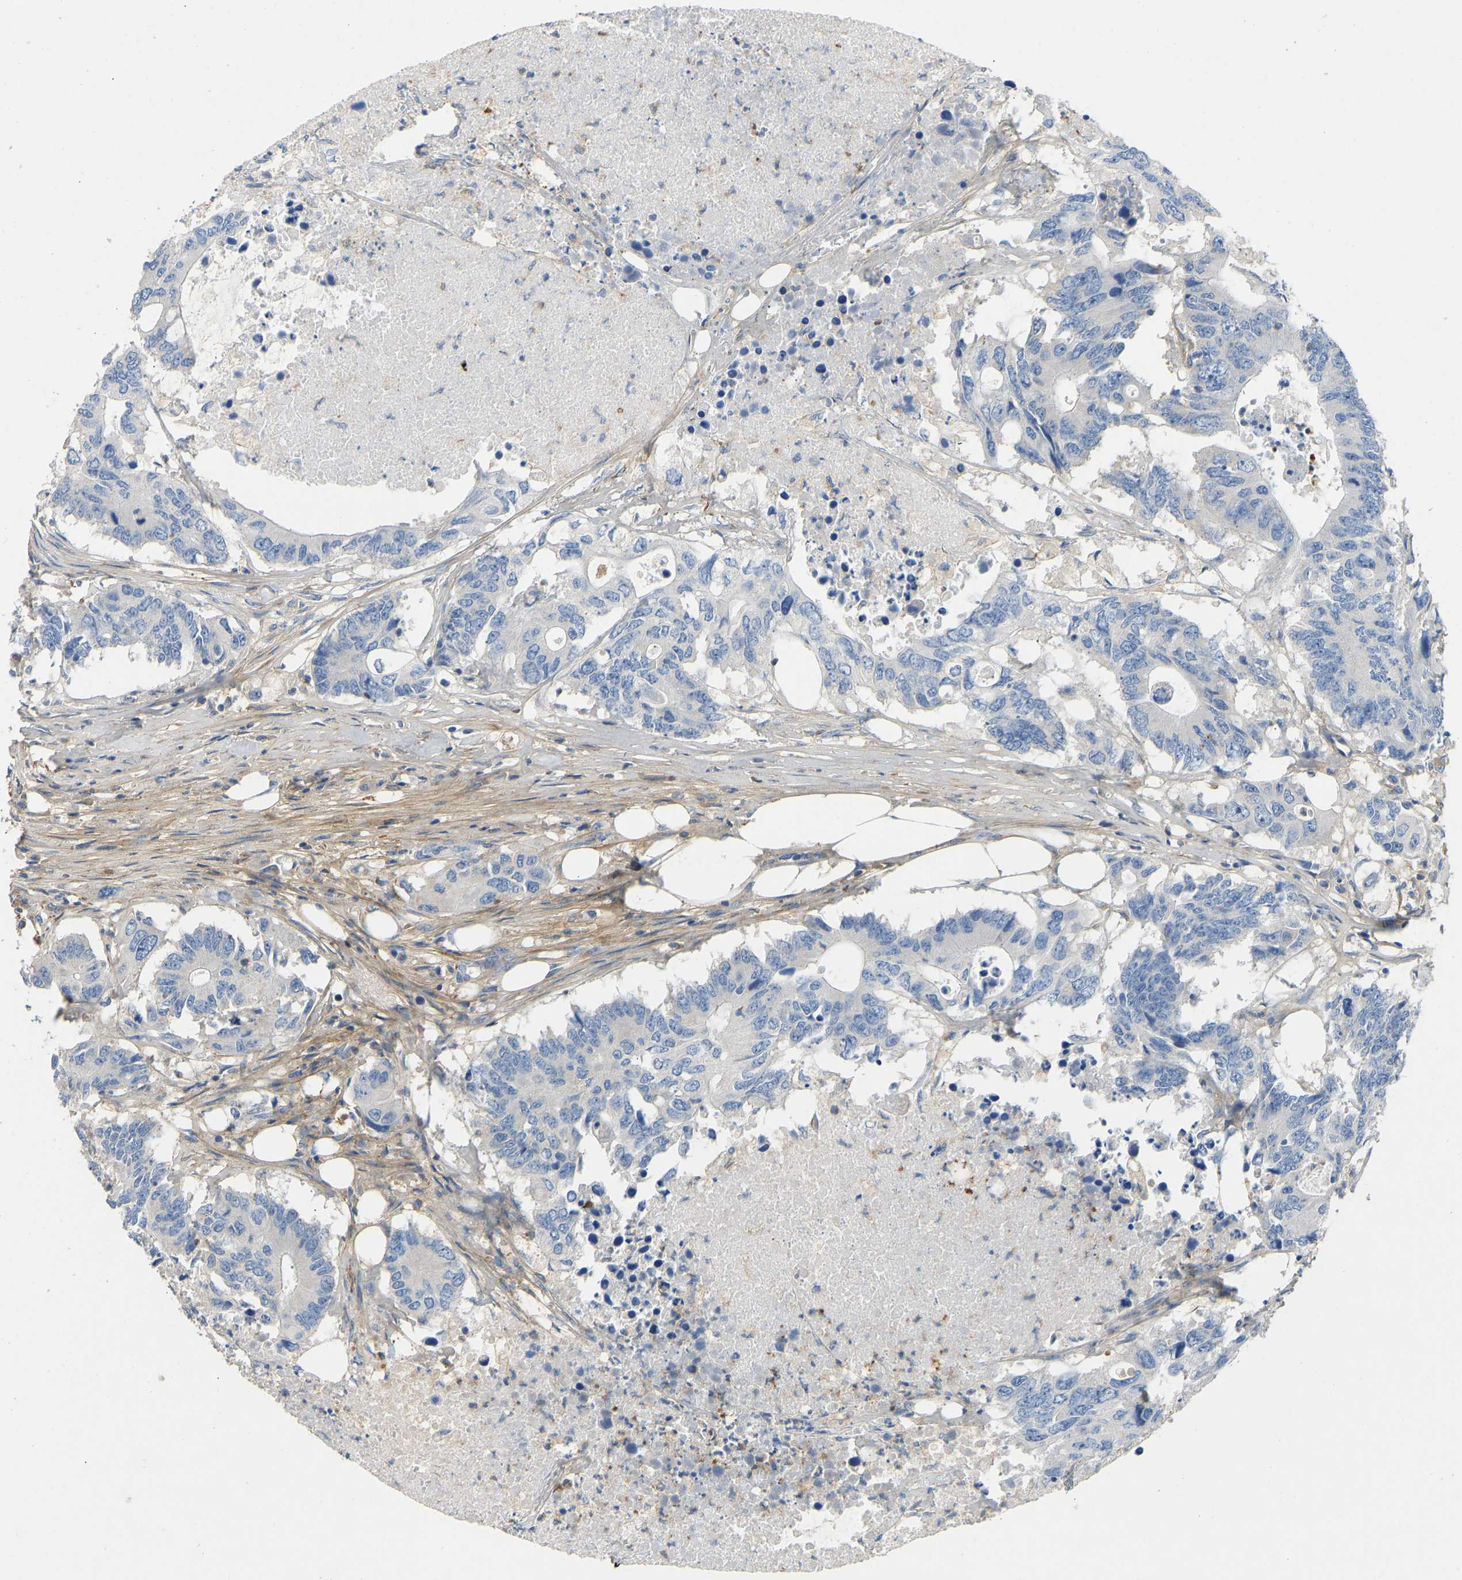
{"staining": {"intensity": "negative", "quantity": "none", "location": "none"}, "tissue": "colorectal cancer", "cell_type": "Tumor cells", "image_type": "cancer", "snomed": [{"axis": "morphology", "description": "Adenocarcinoma, NOS"}, {"axis": "topography", "description": "Colon"}], "caption": "High power microscopy histopathology image of an immunohistochemistry (IHC) histopathology image of colorectal adenocarcinoma, revealing no significant expression in tumor cells. (DAB (3,3'-diaminobenzidine) IHC visualized using brightfield microscopy, high magnification).", "gene": "TECTA", "patient": {"sex": "male", "age": 71}}